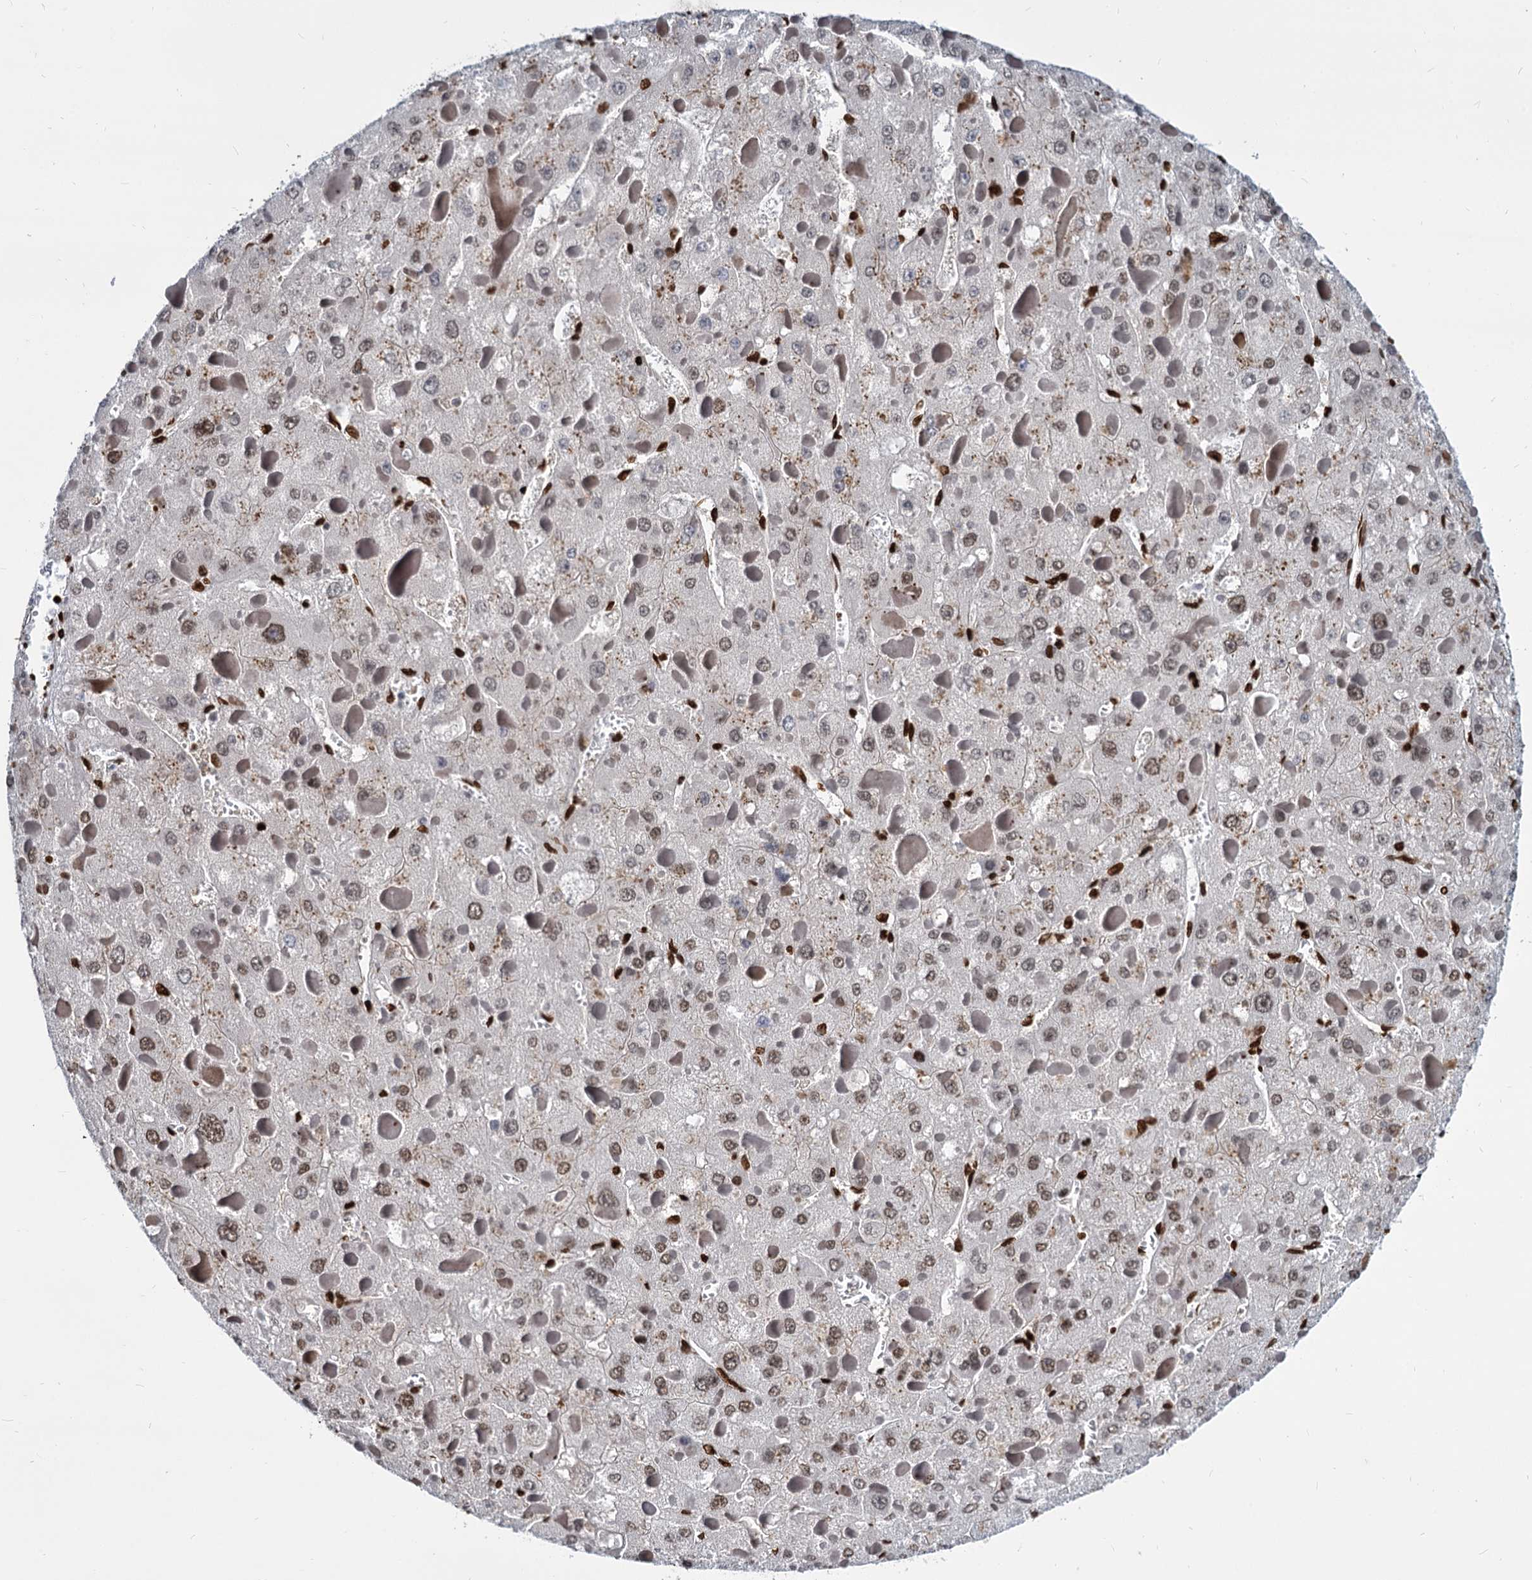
{"staining": {"intensity": "moderate", "quantity": ">75%", "location": "nuclear"}, "tissue": "liver cancer", "cell_type": "Tumor cells", "image_type": "cancer", "snomed": [{"axis": "morphology", "description": "Carcinoma, Hepatocellular, NOS"}, {"axis": "topography", "description": "Liver"}], "caption": "Protein staining of liver cancer tissue demonstrates moderate nuclear staining in about >75% of tumor cells. The staining was performed using DAB (3,3'-diaminobenzidine), with brown indicating positive protein expression. Nuclei are stained blue with hematoxylin.", "gene": "MECP2", "patient": {"sex": "female", "age": 73}}